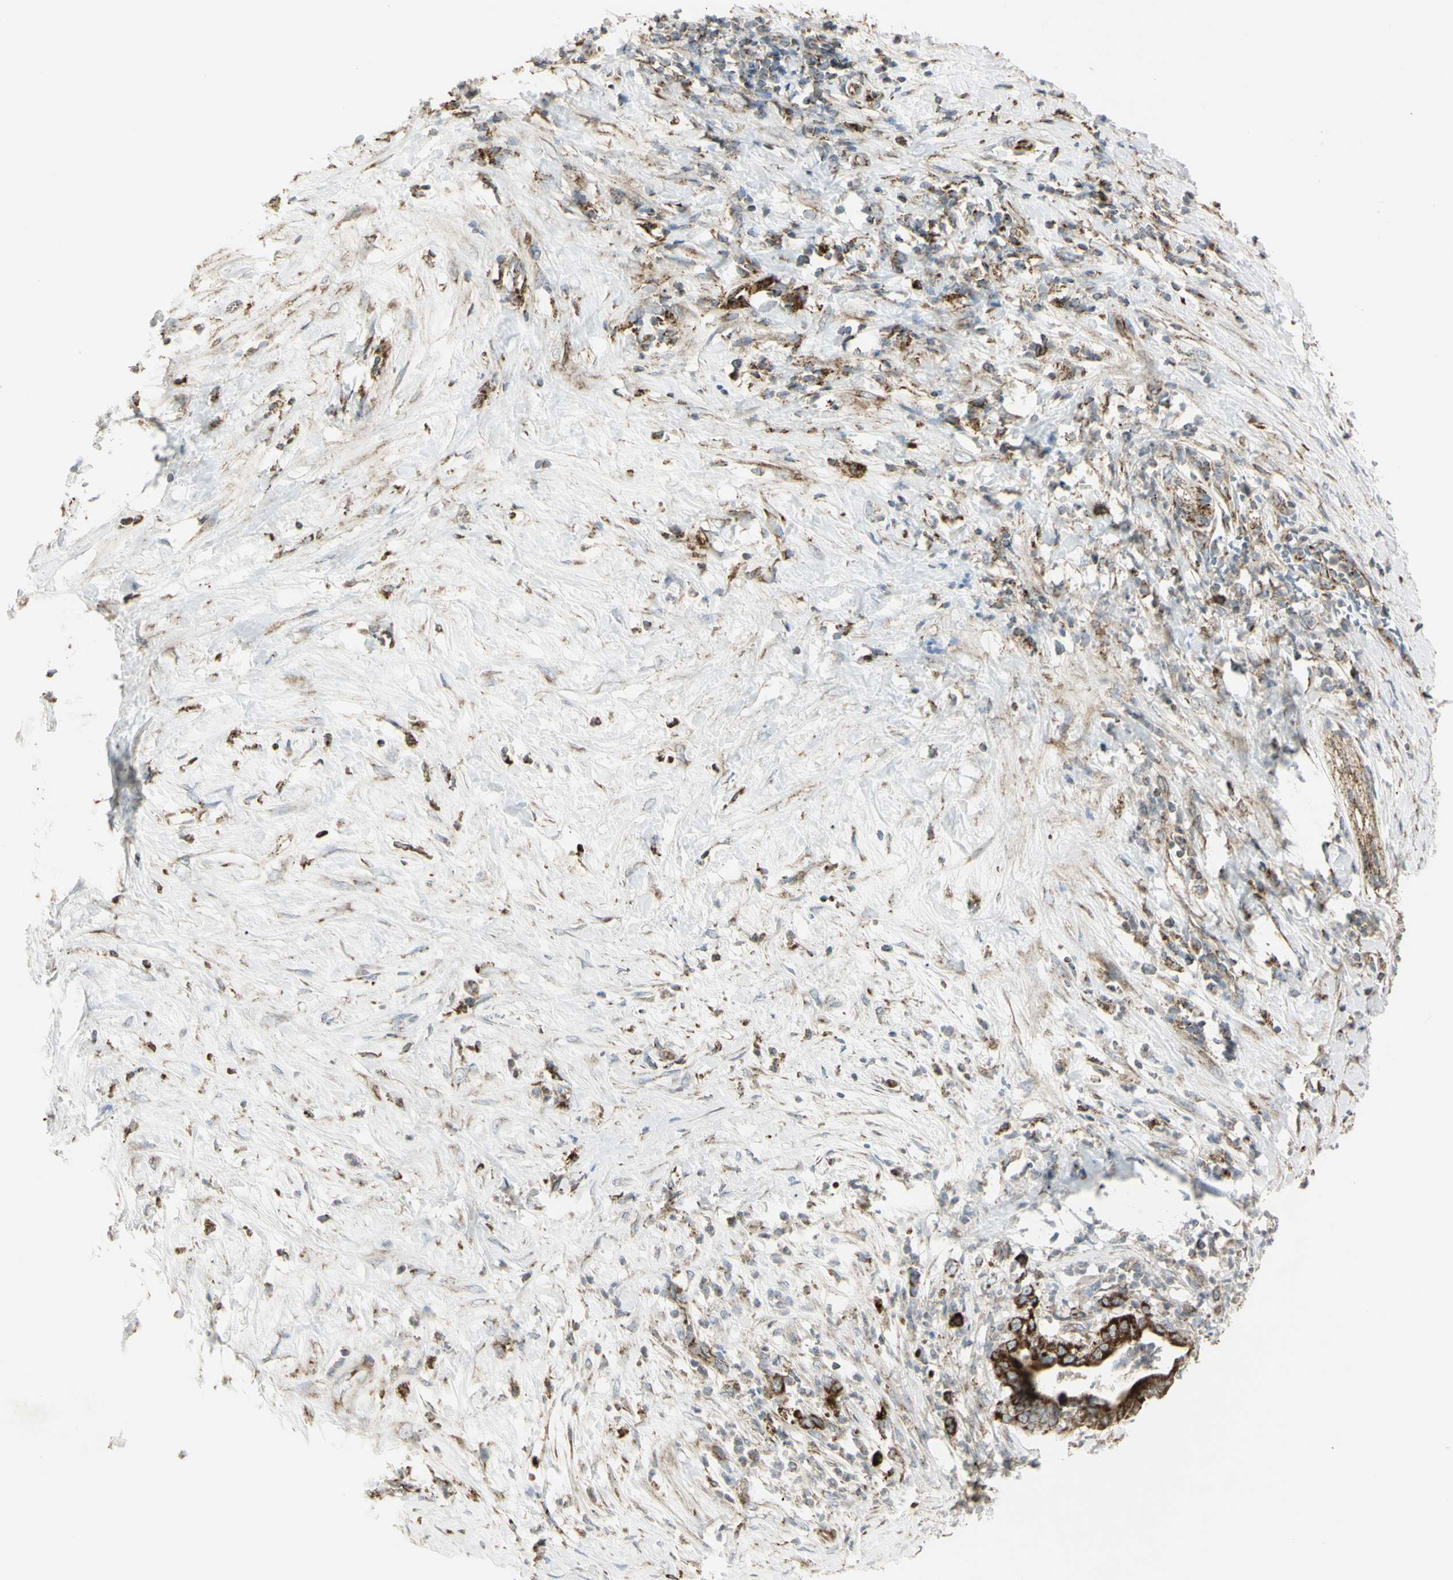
{"staining": {"intensity": "strong", "quantity": ">75%", "location": "cytoplasmic/membranous"}, "tissue": "pancreatic cancer", "cell_type": "Tumor cells", "image_type": "cancer", "snomed": [{"axis": "morphology", "description": "Adenocarcinoma, NOS"}, {"axis": "topography", "description": "Pancreas"}], "caption": "This image exhibits adenocarcinoma (pancreatic) stained with immunohistochemistry (IHC) to label a protein in brown. The cytoplasmic/membranous of tumor cells show strong positivity for the protein. Nuclei are counter-stained blue.", "gene": "CYB5R1", "patient": {"sex": "male", "age": 41}}